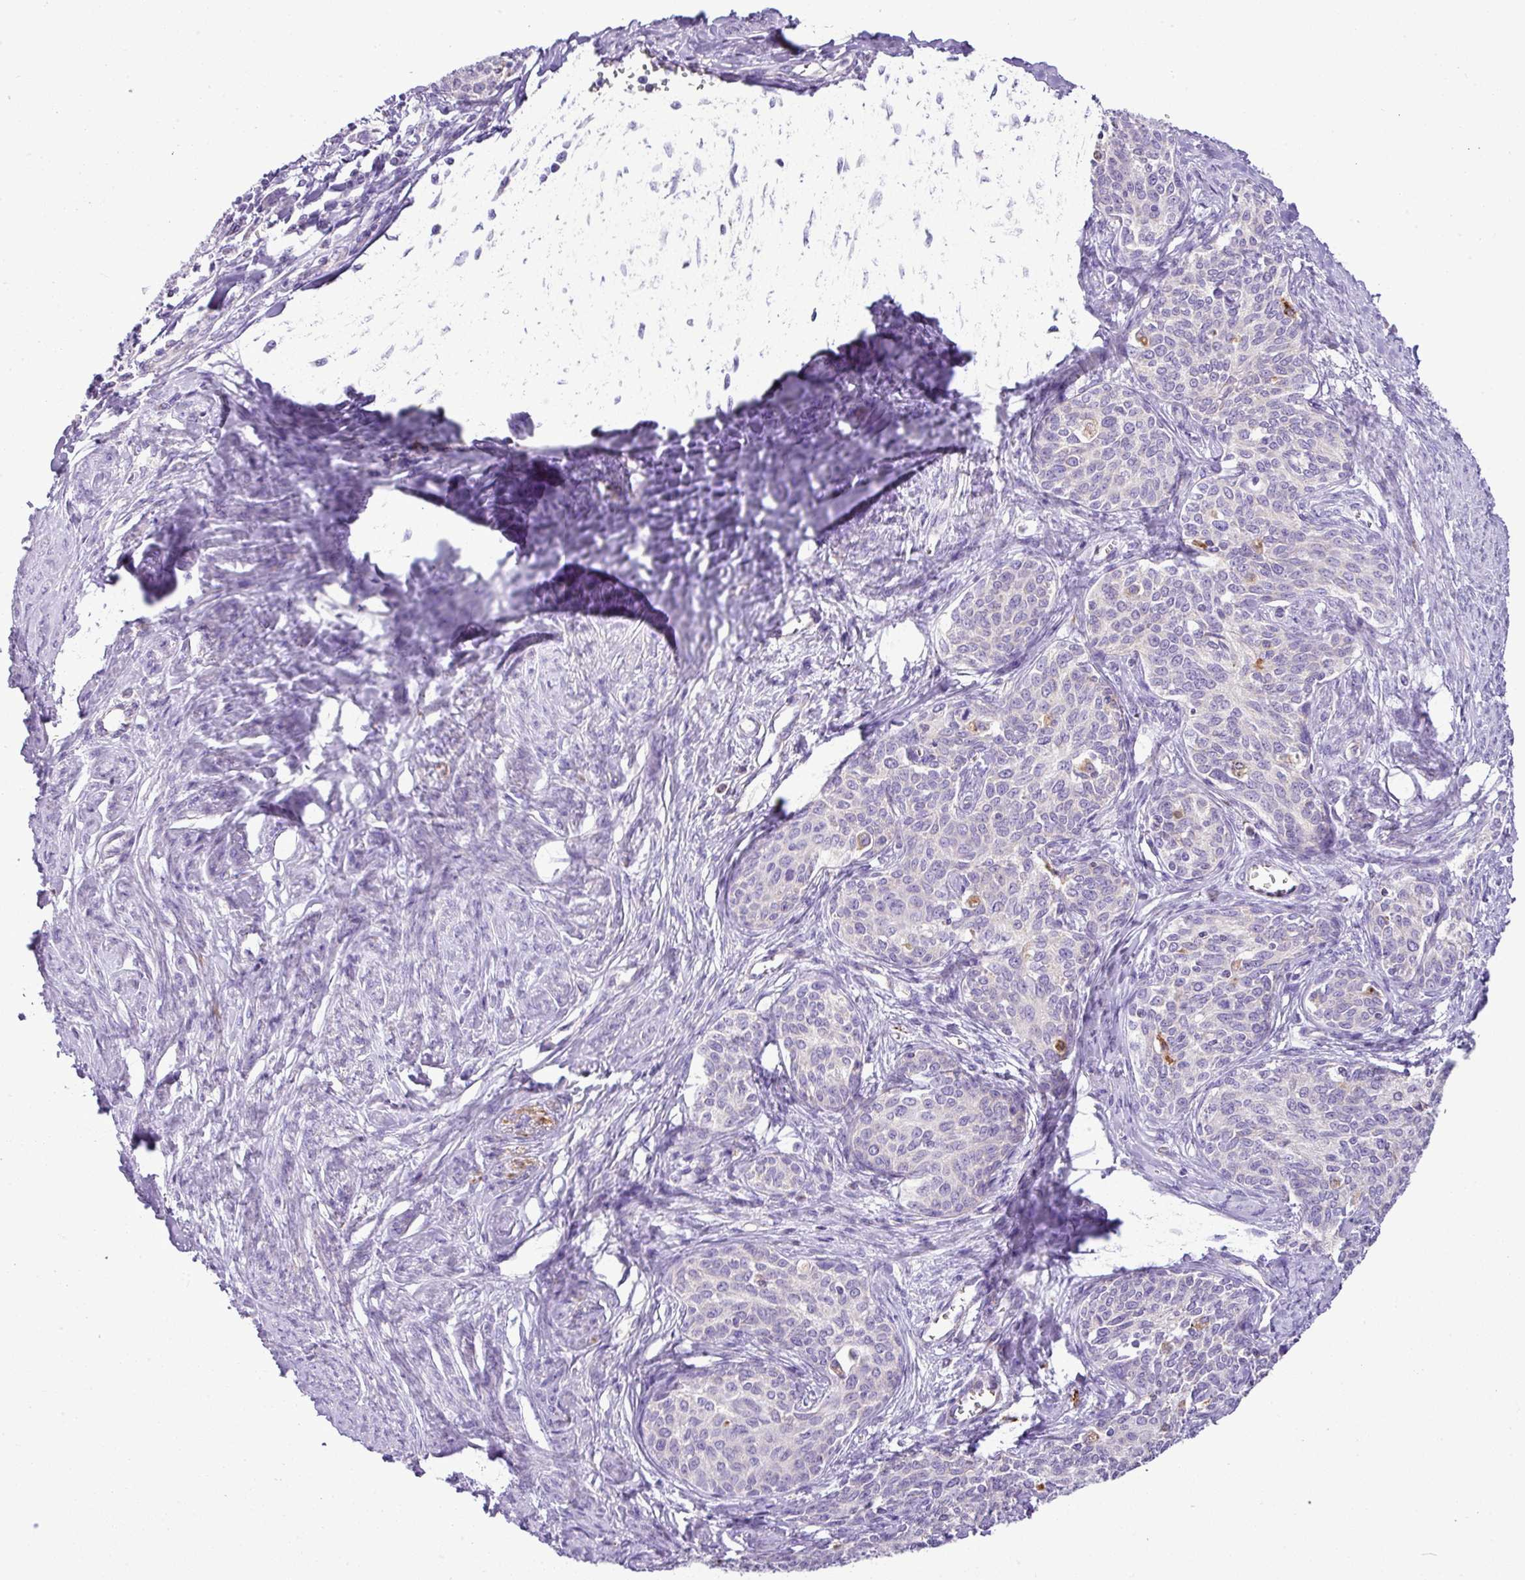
{"staining": {"intensity": "negative", "quantity": "none", "location": "none"}, "tissue": "cervical cancer", "cell_type": "Tumor cells", "image_type": "cancer", "snomed": [{"axis": "morphology", "description": "Squamous cell carcinoma, NOS"}, {"axis": "morphology", "description": "Adenocarcinoma, NOS"}, {"axis": "topography", "description": "Cervix"}], "caption": "Tumor cells show no significant protein positivity in cervical cancer (squamous cell carcinoma).", "gene": "PGAP4", "patient": {"sex": "female", "age": 52}}